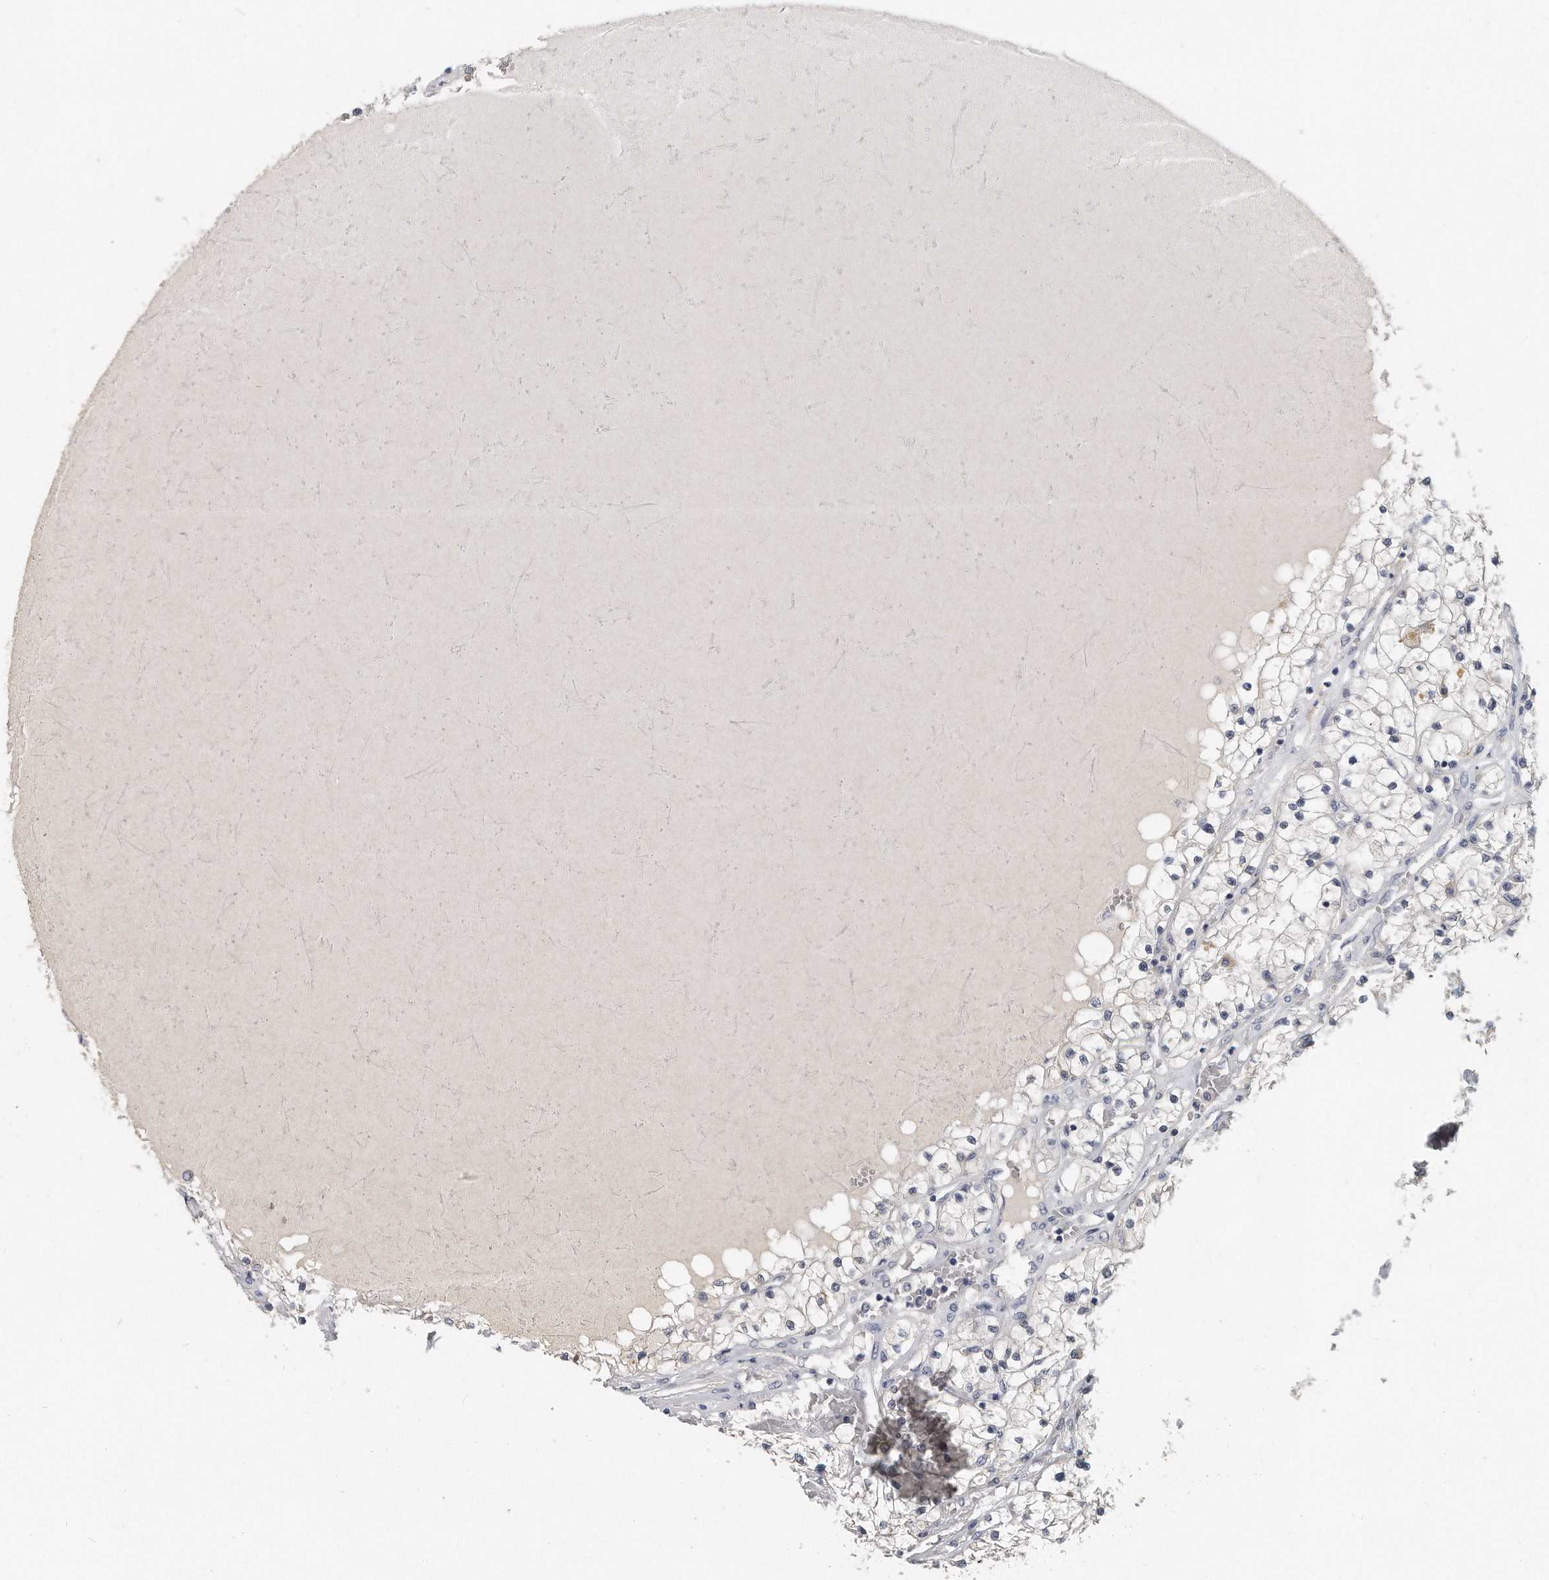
{"staining": {"intensity": "negative", "quantity": "none", "location": "none"}, "tissue": "renal cancer", "cell_type": "Tumor cells", "image_type": "cancer", "snomed": [{"axis": "morphology", "description": "Normal tissue, NOS"}, {"axis": "morphology", "description": "Adenocarcinoma, NOS"}, {"axis": "topography", "description": "Kidney"}], "caption": "There is no significant expression in tumor cells of adenocarcinoma (renal).", "gene": "KLHL7", "patient": {"sex": "male", "age": 68}}